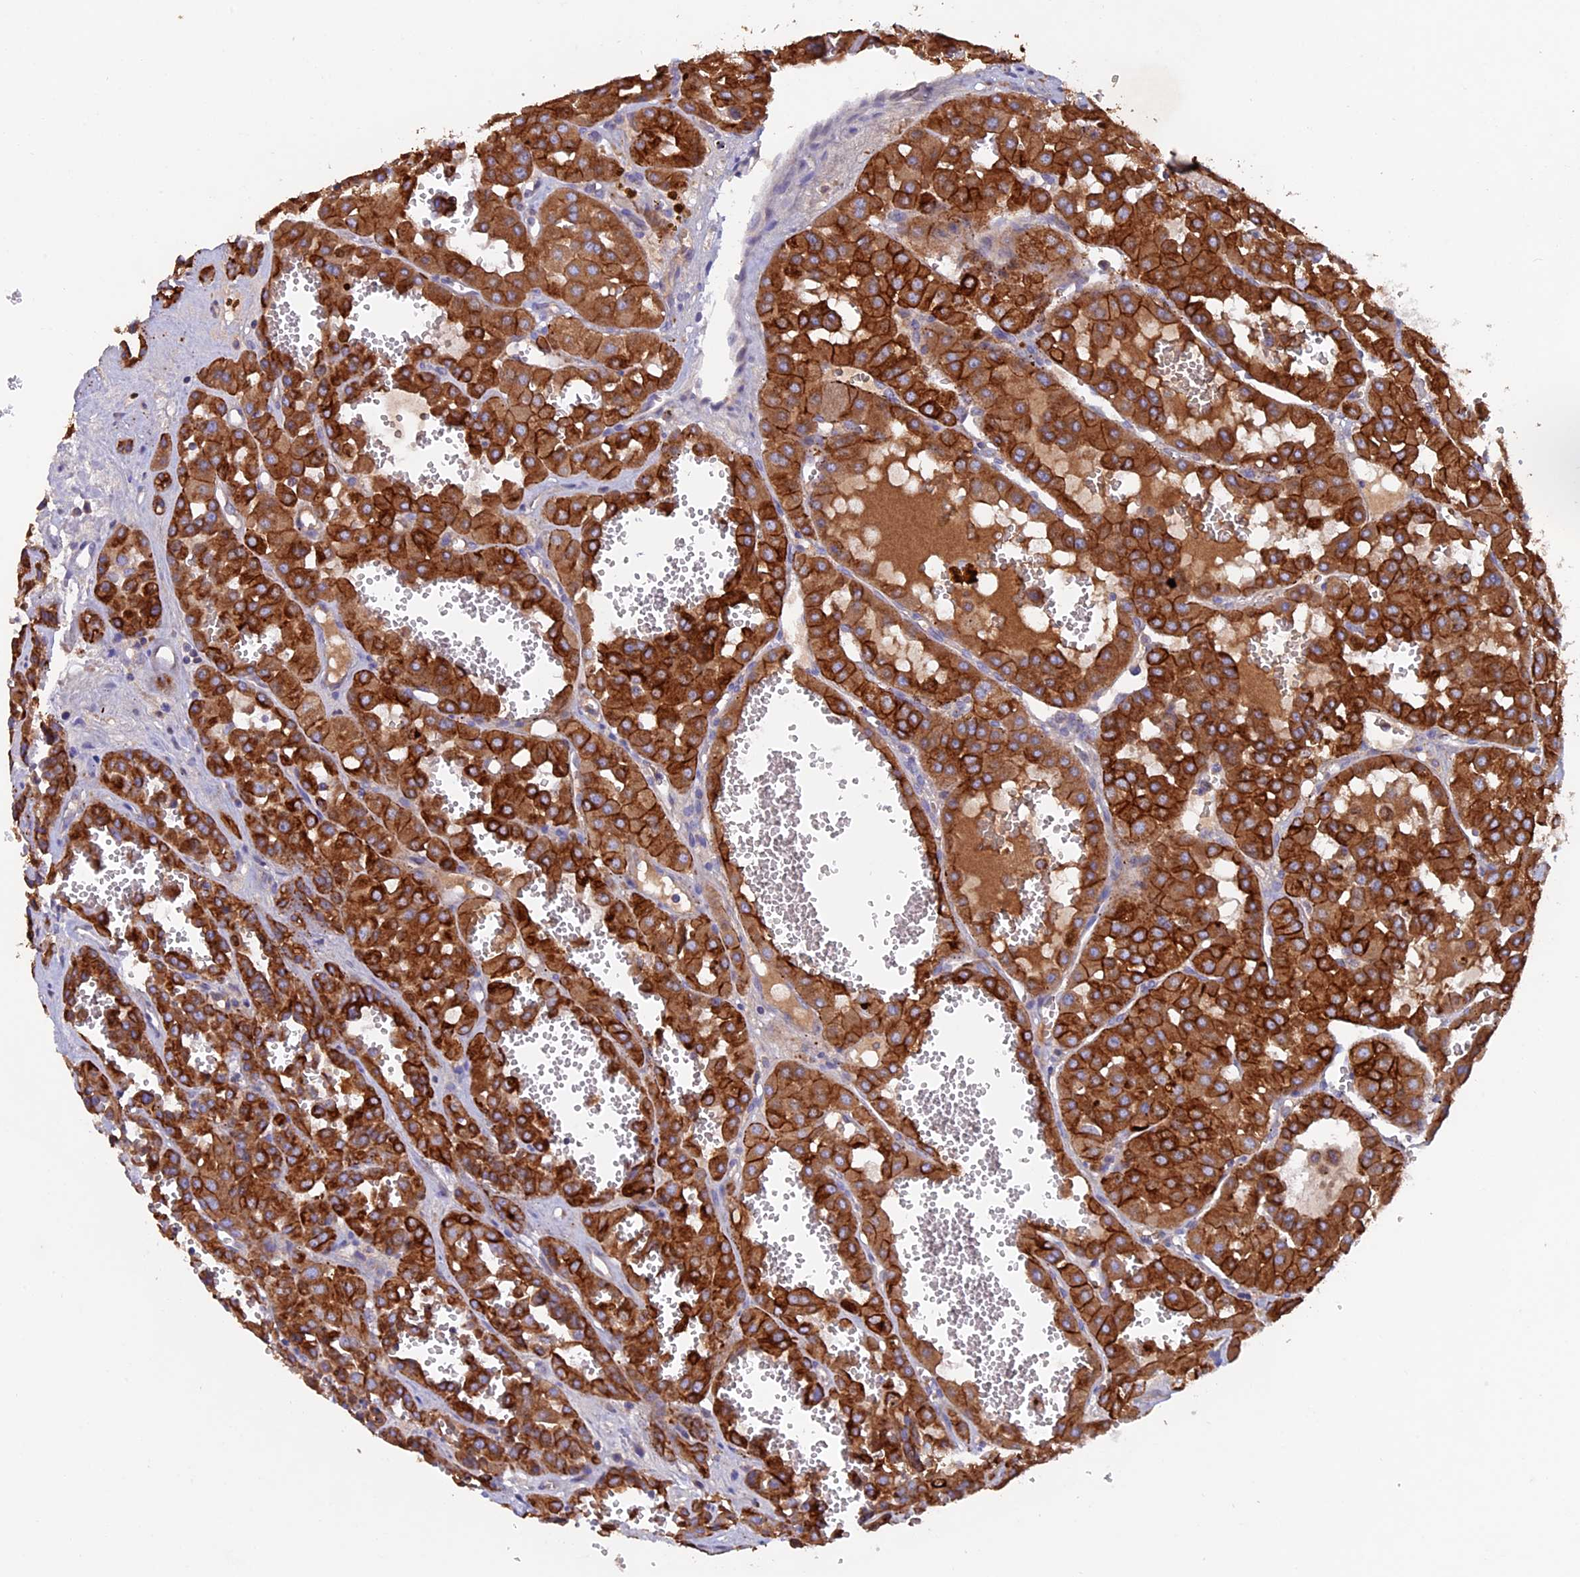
{"staining": {"intensity": "strong", "quantity": ">75%", "location": "cytoplasmic/membranous"}, "tissue": "renal cancer", "cell_type": "Tumor cells", "image_type": "cancer", "snomed": [{"axis": "morphology", "description": "Carcinoma, NOS"}, {"axis": "topography", "description": "Kidney"}], "caption": "Human renal cancer stained with a brown dye exhibits strong cytoplasmic/membranous positive expression in about >75% of tumor cells.", "gene": "PTPN9", "patient": {"sex": "female", "age": 75}}